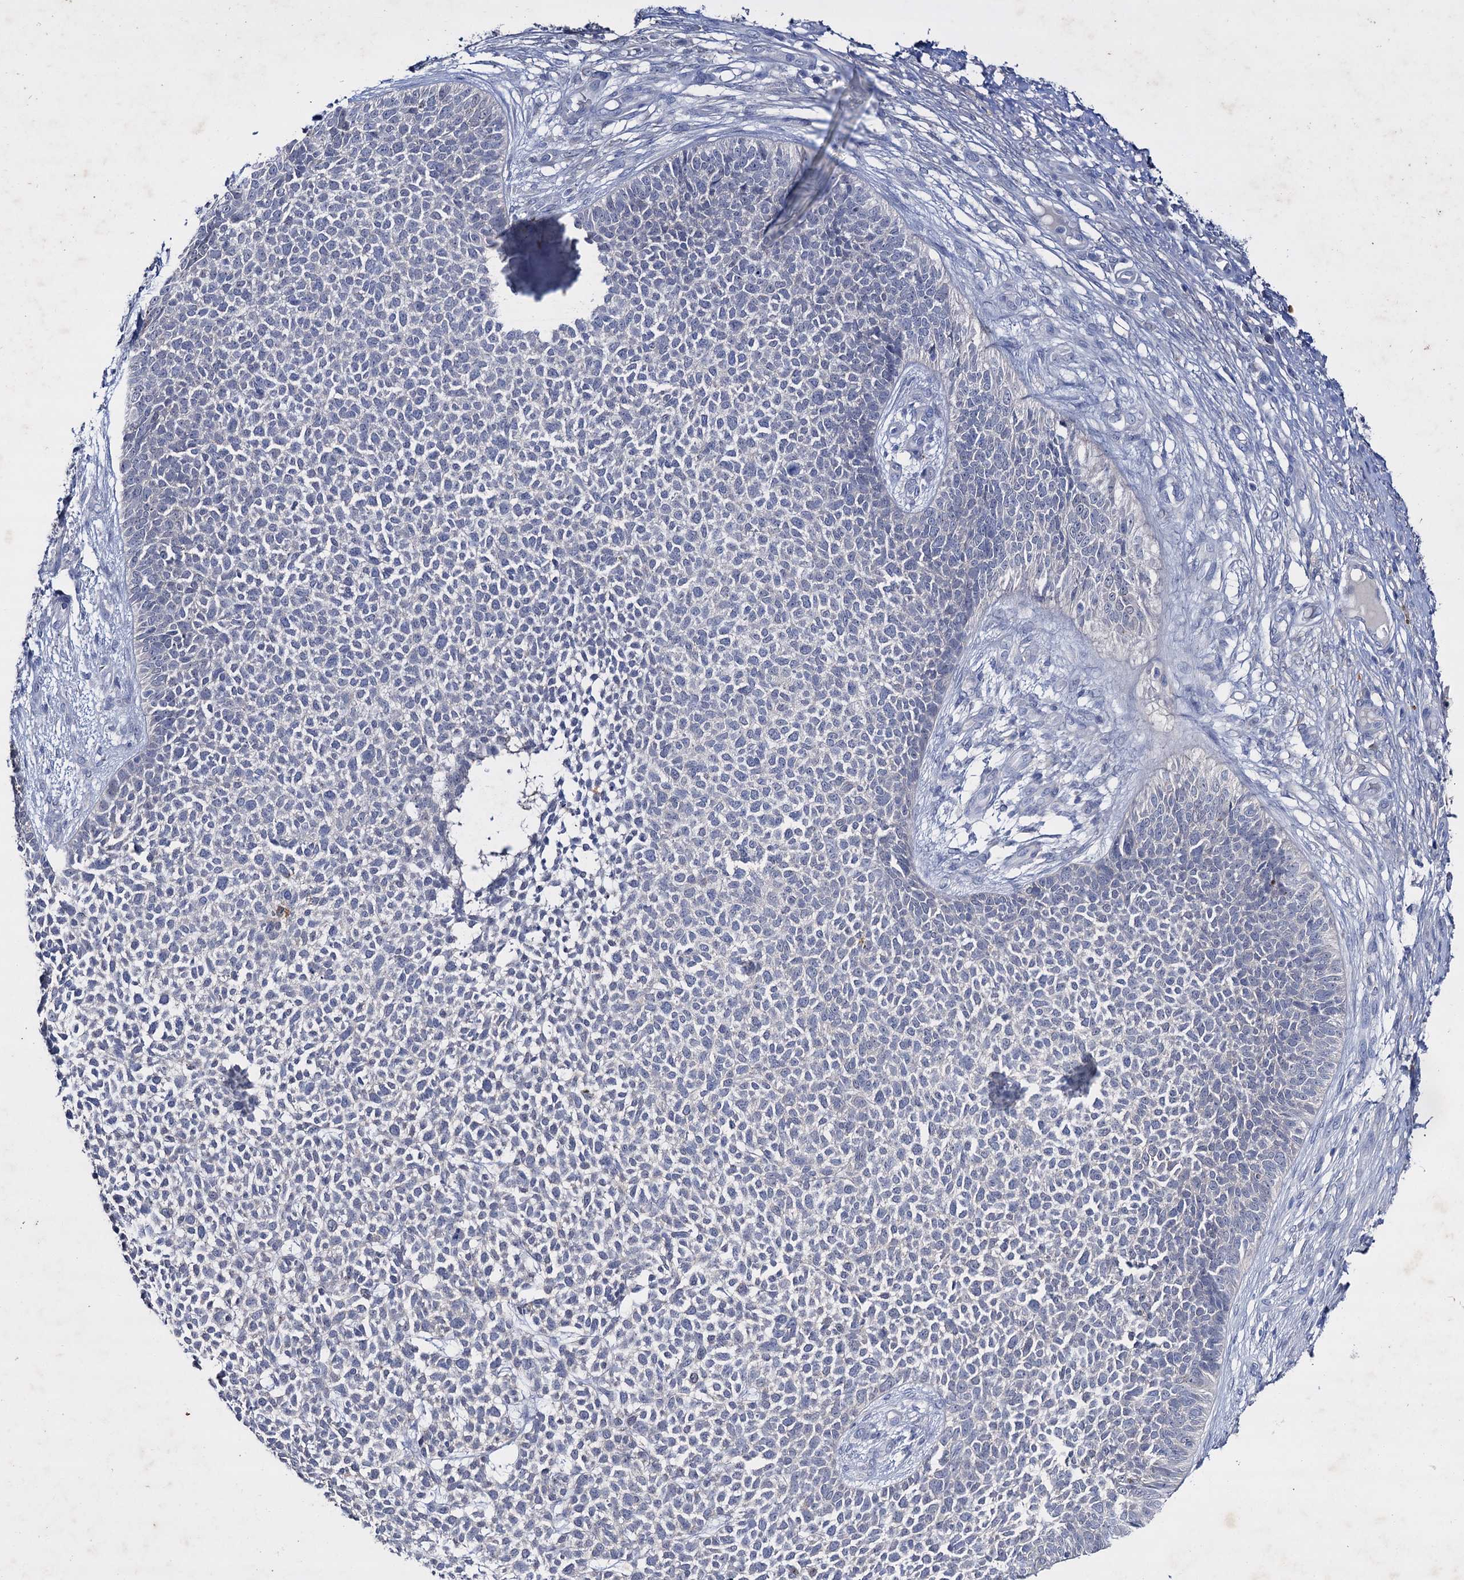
{"staining": {"intensity": "negative", "quantity": "none", "location": "none"}, "tissue": "skin cancer", "cell_type": "Tumor cells", "image_type": "cancer", "snomed": [{"axis": "morphology", "description": "Basal cell carcinoma"}, {"axis": "topography", "description": "Skin"}], "caption": "Immunohistochemical staining of skin cancer (basal cell carcinoma) reveals no significant expression in tumor cells. (DAB immunohistochemistry visualized using brightfield microscopy, high magnification).", "gene": "LYZL4", "patient": {"sex": "female", "age": 84}}